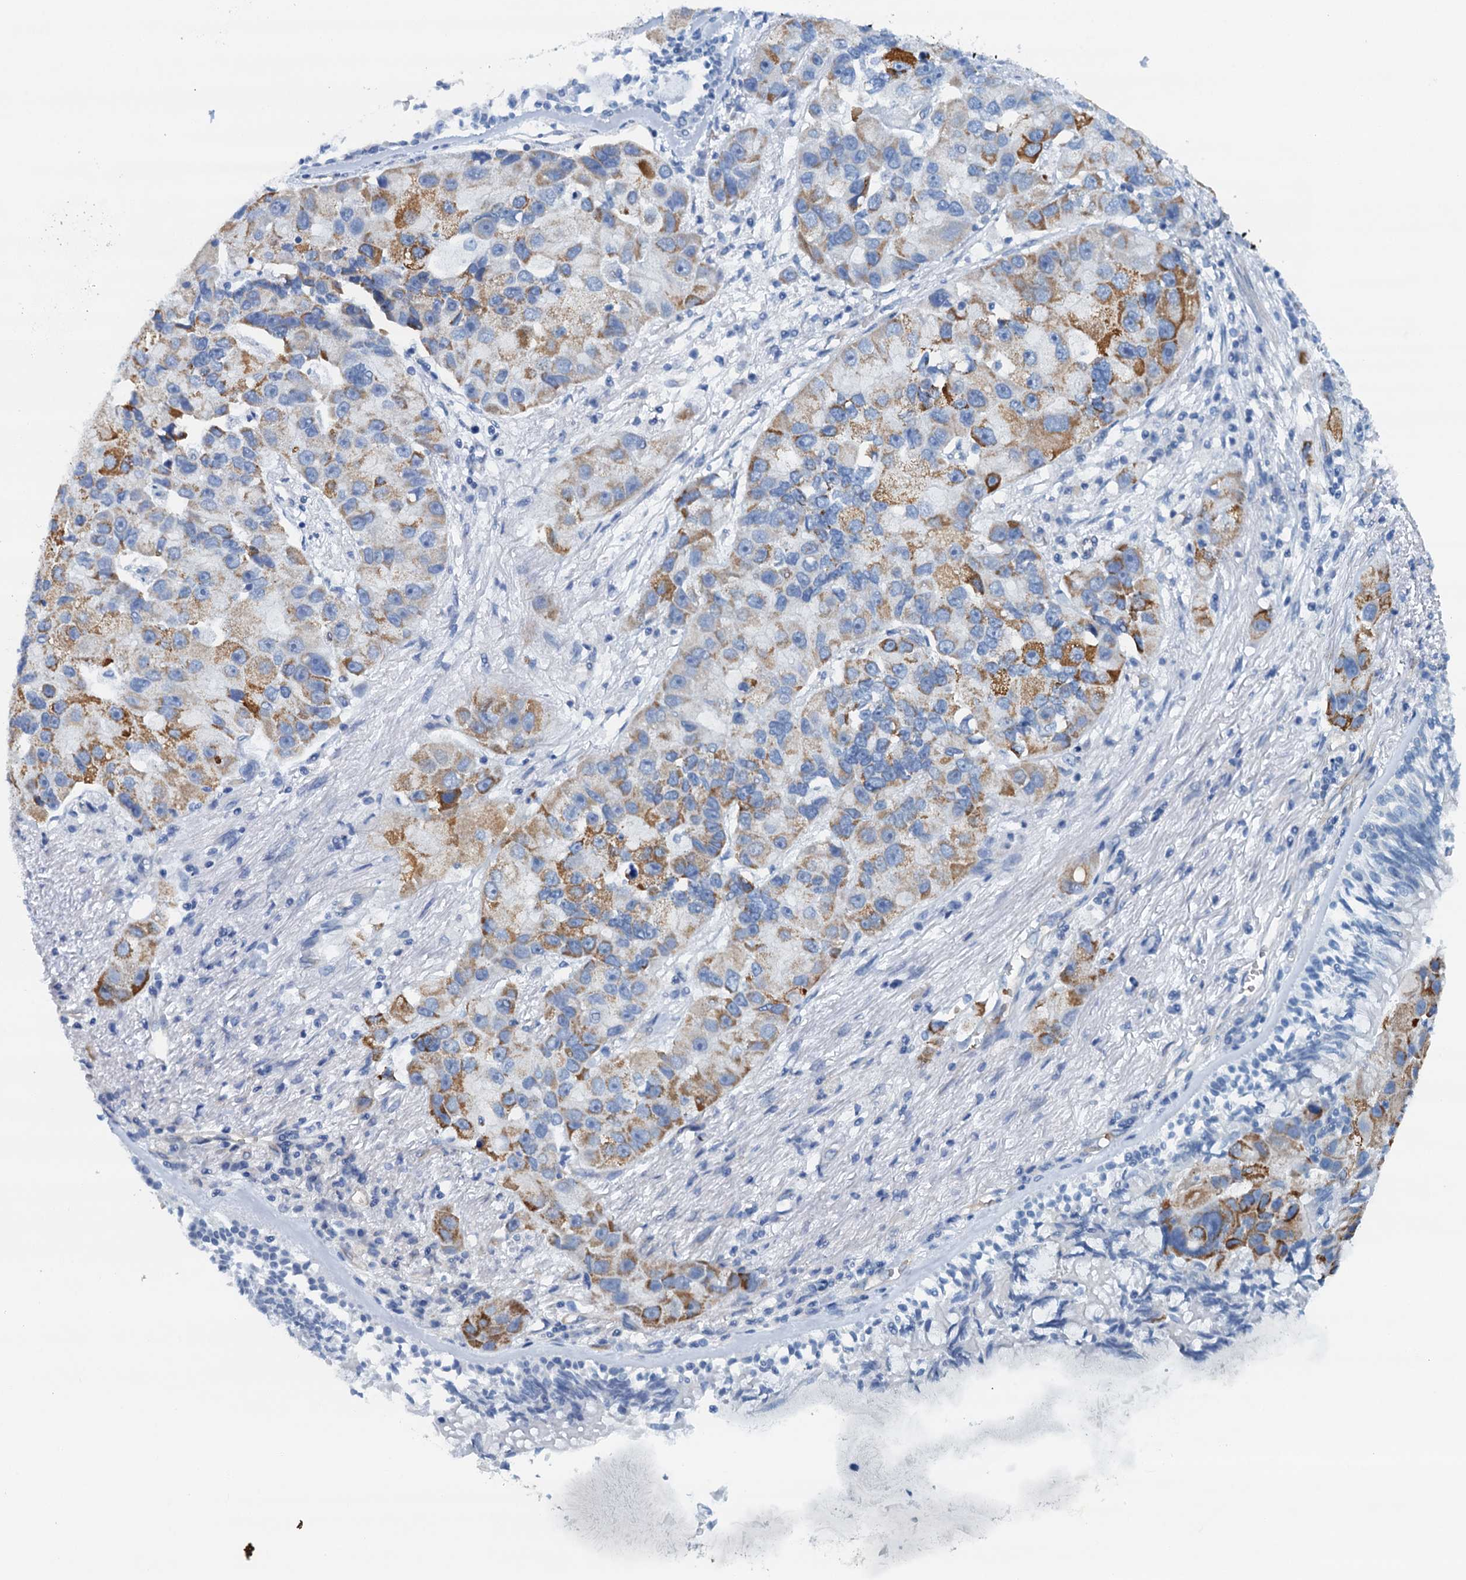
{"staining": {"intensity": "moderate", "quantity": ">75%", "location": "cytoplasmic/membranous"}, "tissue": "lung cancer", "cell_type": "Tumor cells", "image_type": "cancer", "snomed": [{"axis": "morphology", "description": "Adenocarcinoma, NOS"}, {"axis": "topography", "description": "Lung"}], "caption": "Lung adenocarcinoma stained for a protein (brown) reveals moderate cytoplasmic/membranous positive positivity in approximately >75% of tumor cells.", "gene": "ROGDI", "patient": {"sex": "female", "age": 54}}